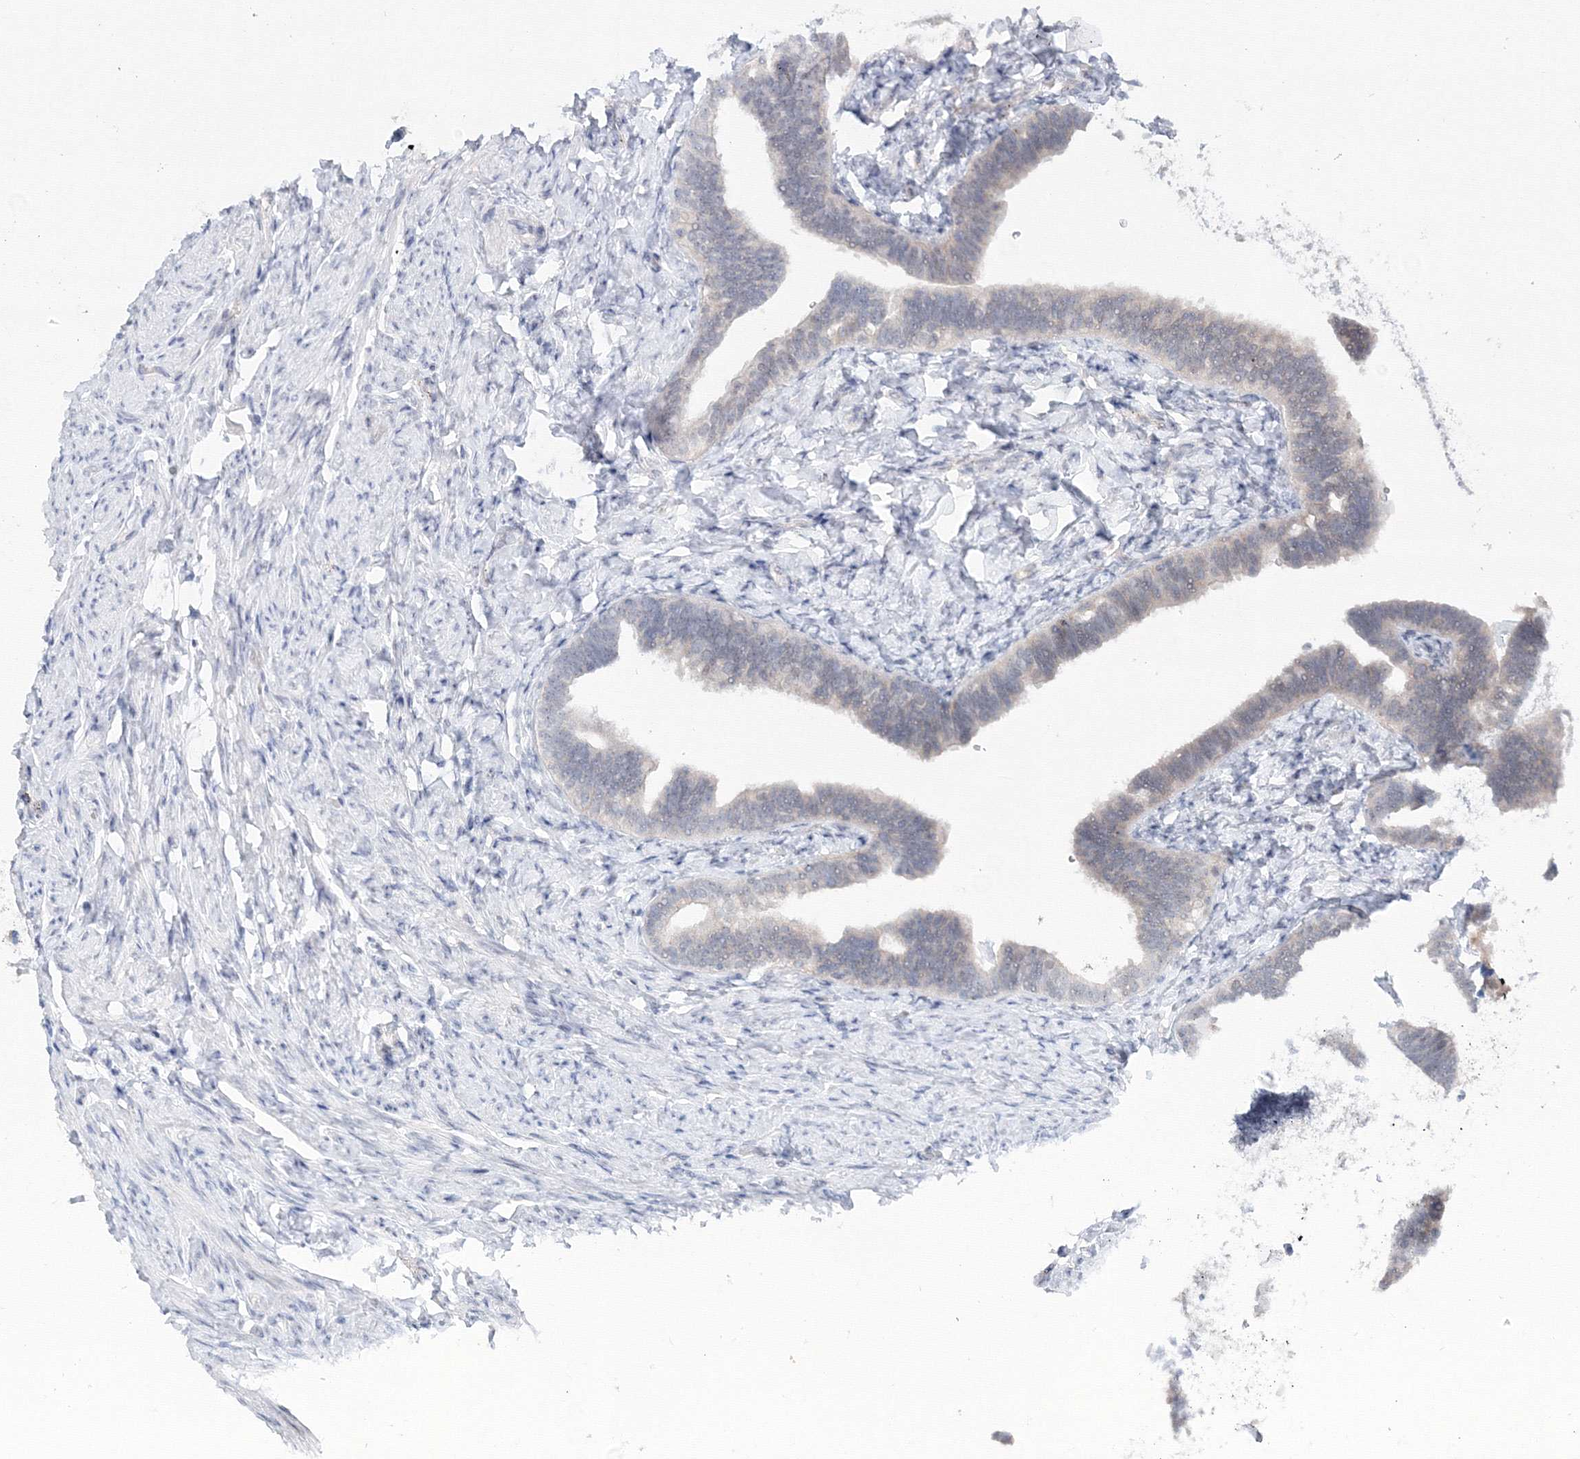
{"staining": {"intensity": "negative", "quantity": "none", "location": "none"}, "tissue": "fallopian tube", "cell_type": "Glandular cells", "image_type": "normal", "snomed": [{"axis": "morphology", "description": "Normal tissue, NOS"}, {"axis": "topography", "description": "Fallopian tube"}], "caption": "There is no significant positivity in glandular cells of fallopian tube. (DAB immunohistochemistry (IHC), high magnification).", "gene": "SLC7A7", "patient": {"sex": "female", "age": 39}}